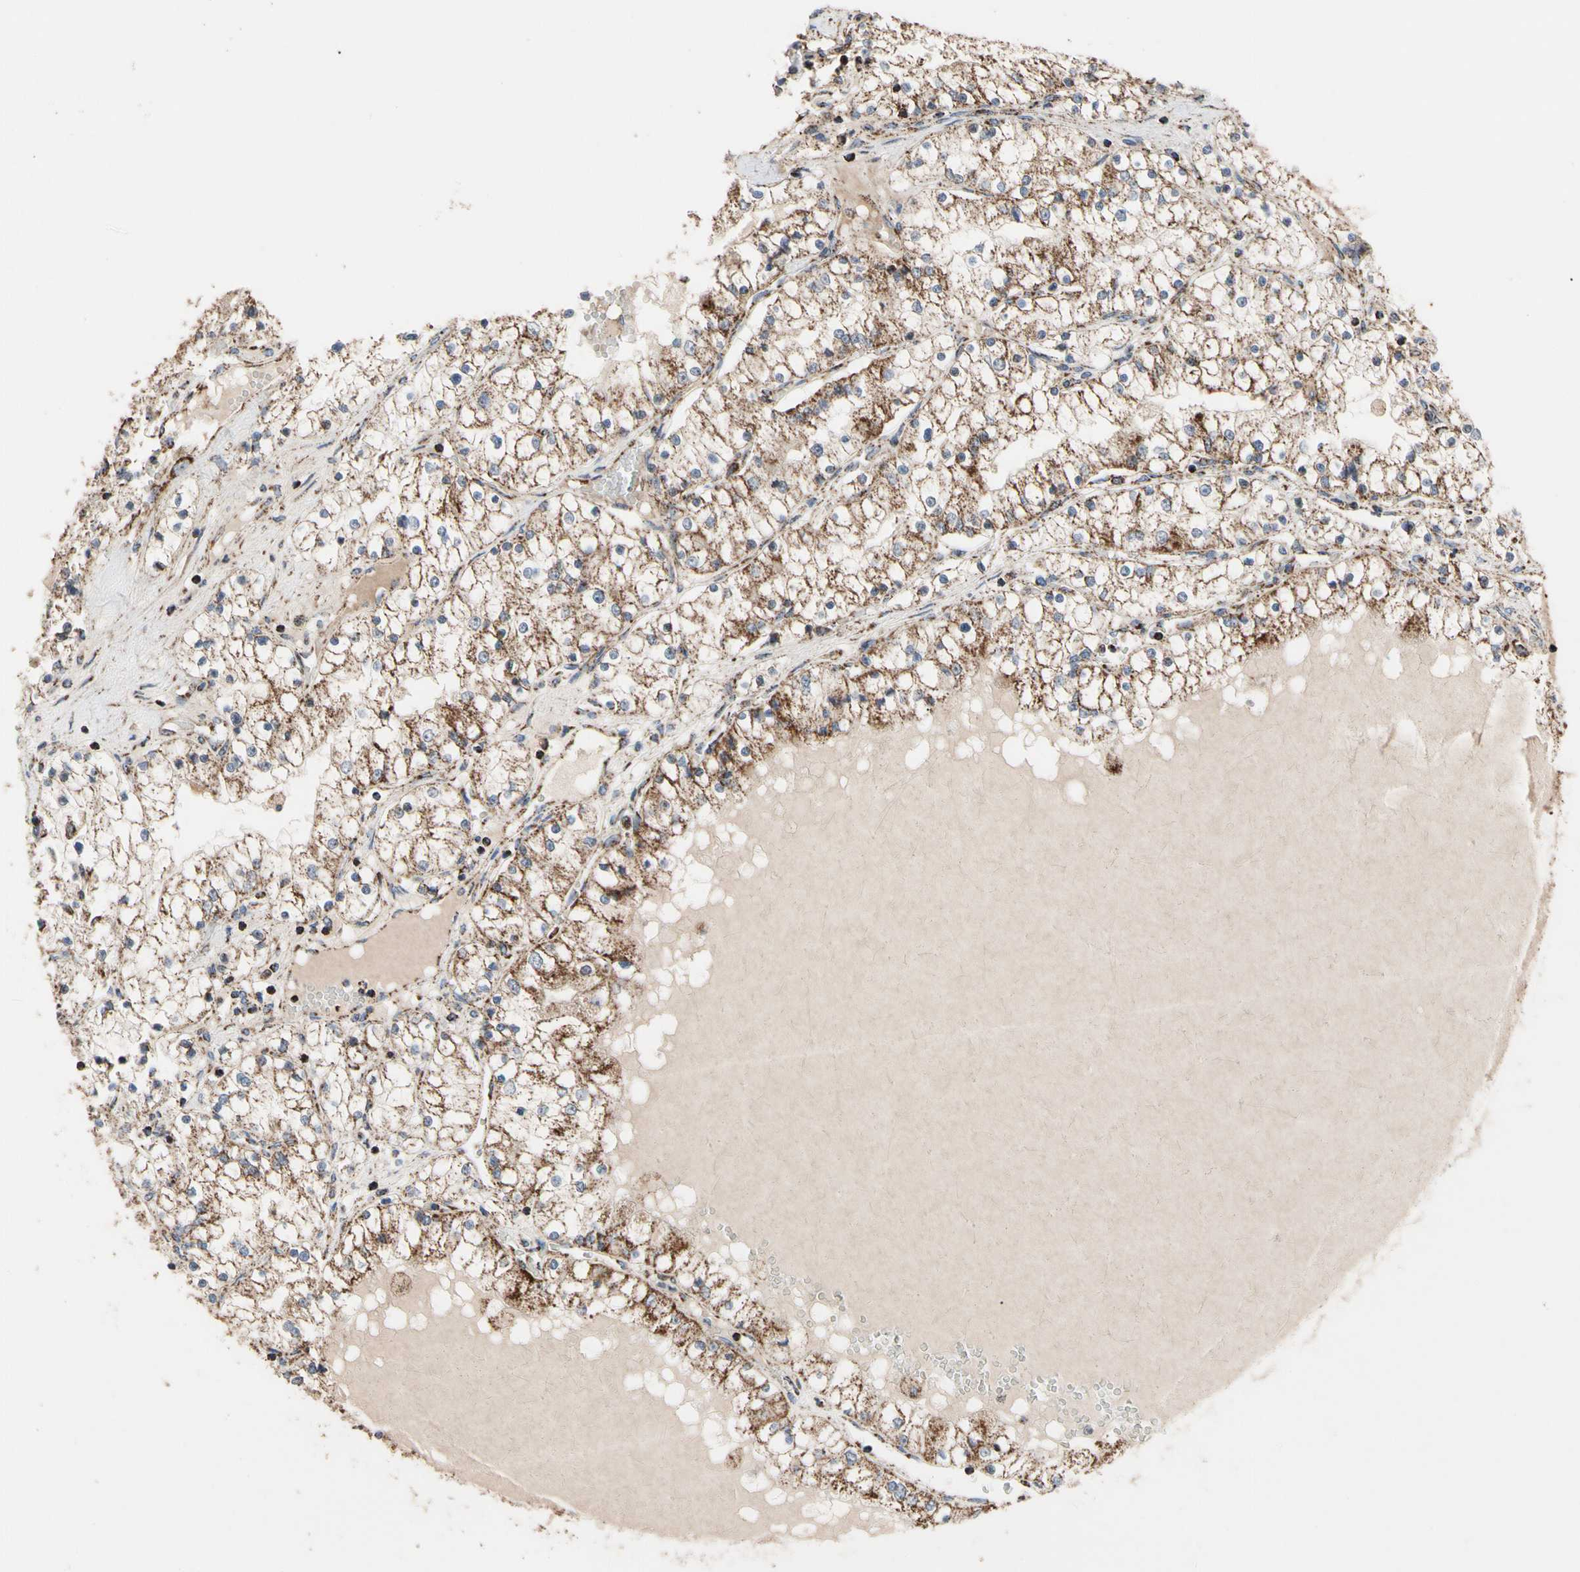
{"staining": {"intensity": "strong", "quantity": ">75%", "location": "cytoplasmic/membranous"}, "tissue": "renal cancer", "cell_type": "Tumor cells", "image_type": "cancer", "snomed": [{"axis": "morphology", "description": "Adenocarcinoma, NOS"}, {"axis": "topography", "description": "Kidney"}], "caption": "Strong cytoplasmic/membranous expression is seen in approximately >75% of tumor cells in renal adenocarcinoma.", "gene": "FAM110B", "patient": {"sex": "male", "age": 68}}